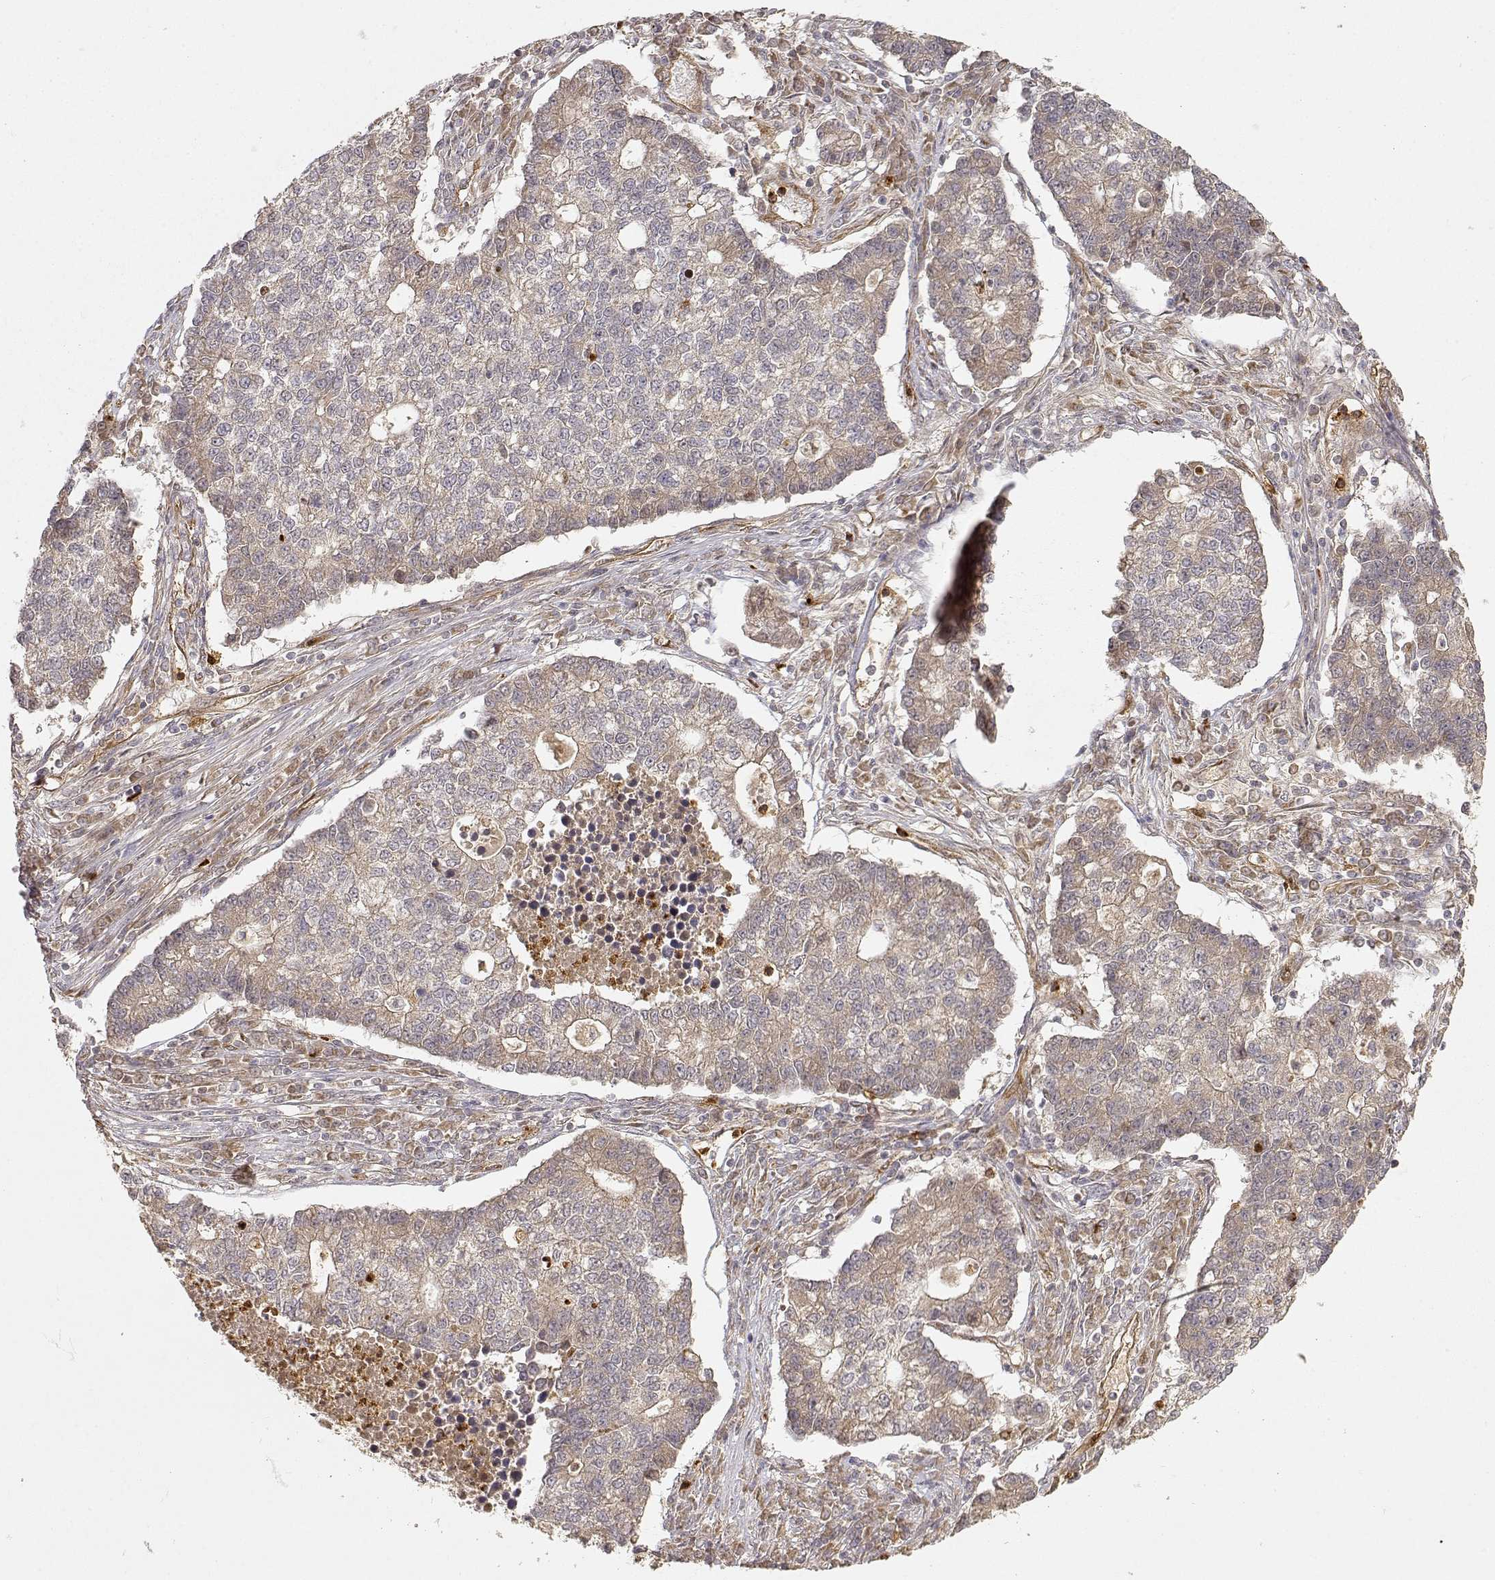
{"staining": {"intensity": "weak", "quantity": ">75%", "location": "cytoplasmic/membranous"}, "tissue": "lung cancer", "cell_type": "Tumor cells", "image_type": "cancer", "snomed": [{"axis": "morphology", "description": "Adenocarcinoma, NOS"}, {"axis": "topography", "description": "Lung"}], "caption": "Protein expression analysis of human adenocarcinoma (lung) reveals weak cytoplasmic/membranous expression in about >75% of tumor cells.", "gene": "CDK5RAP2", "patient": {"sex": "male", "age": 57}}